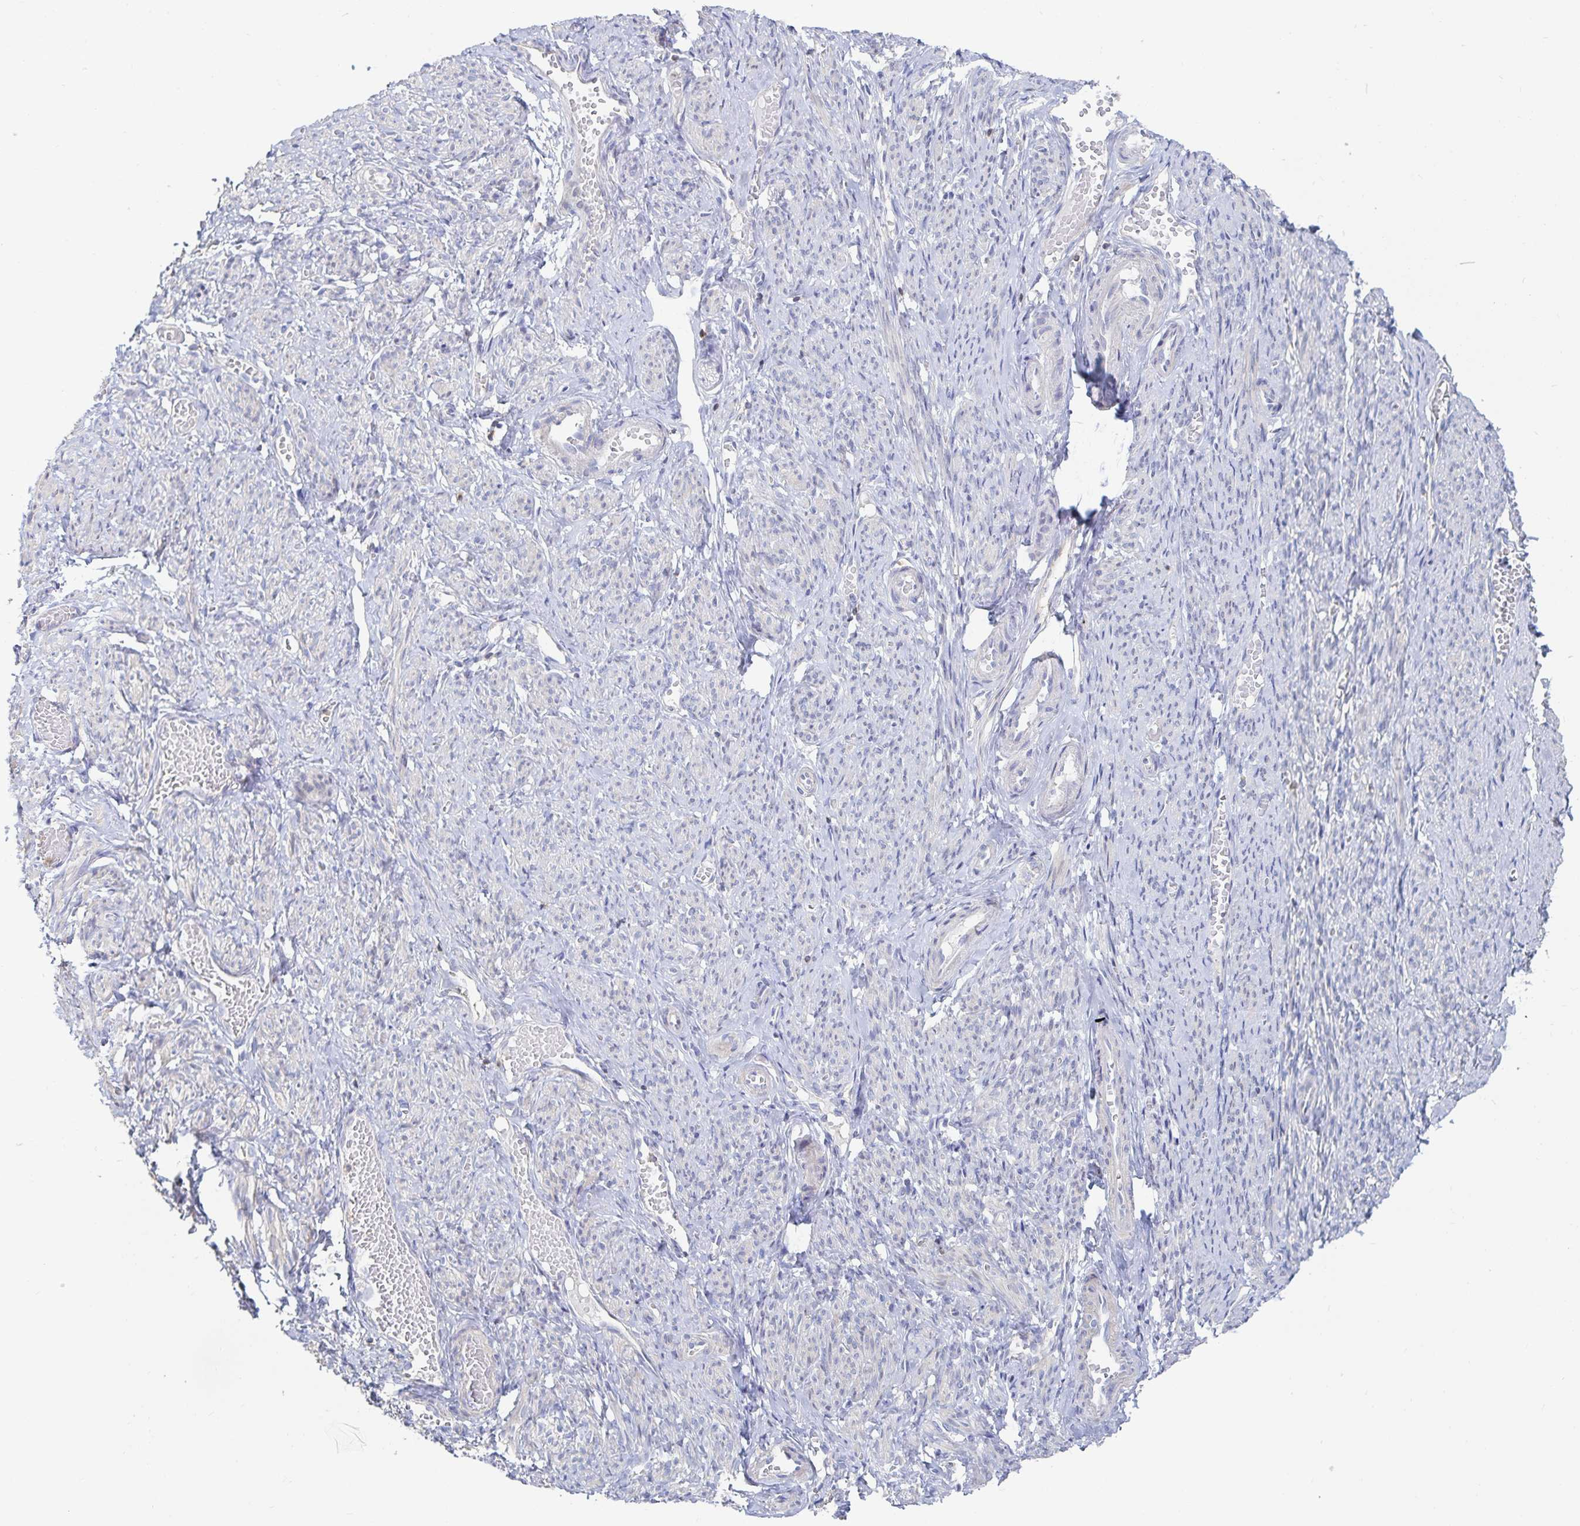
{"staining": {"intensity": "negative", "quantity": "none", "location": "none"}, "tissue": "smooth muscle", "cell_type": "Smooth muscle cells", "image_type": "normal", "snomed": [{"axis": "morphology", "description": "Normal tissue, NOS"}, {"axis": "topography", "description": "Smooth muscle"}], "caption": "DAB immunohistochemical staining of unremarkable human smooth muscle shows no significant positivity in smooth muscle cells.", "gene": "PIK3CD", "patient": {"sex": "female", "age": 65}}